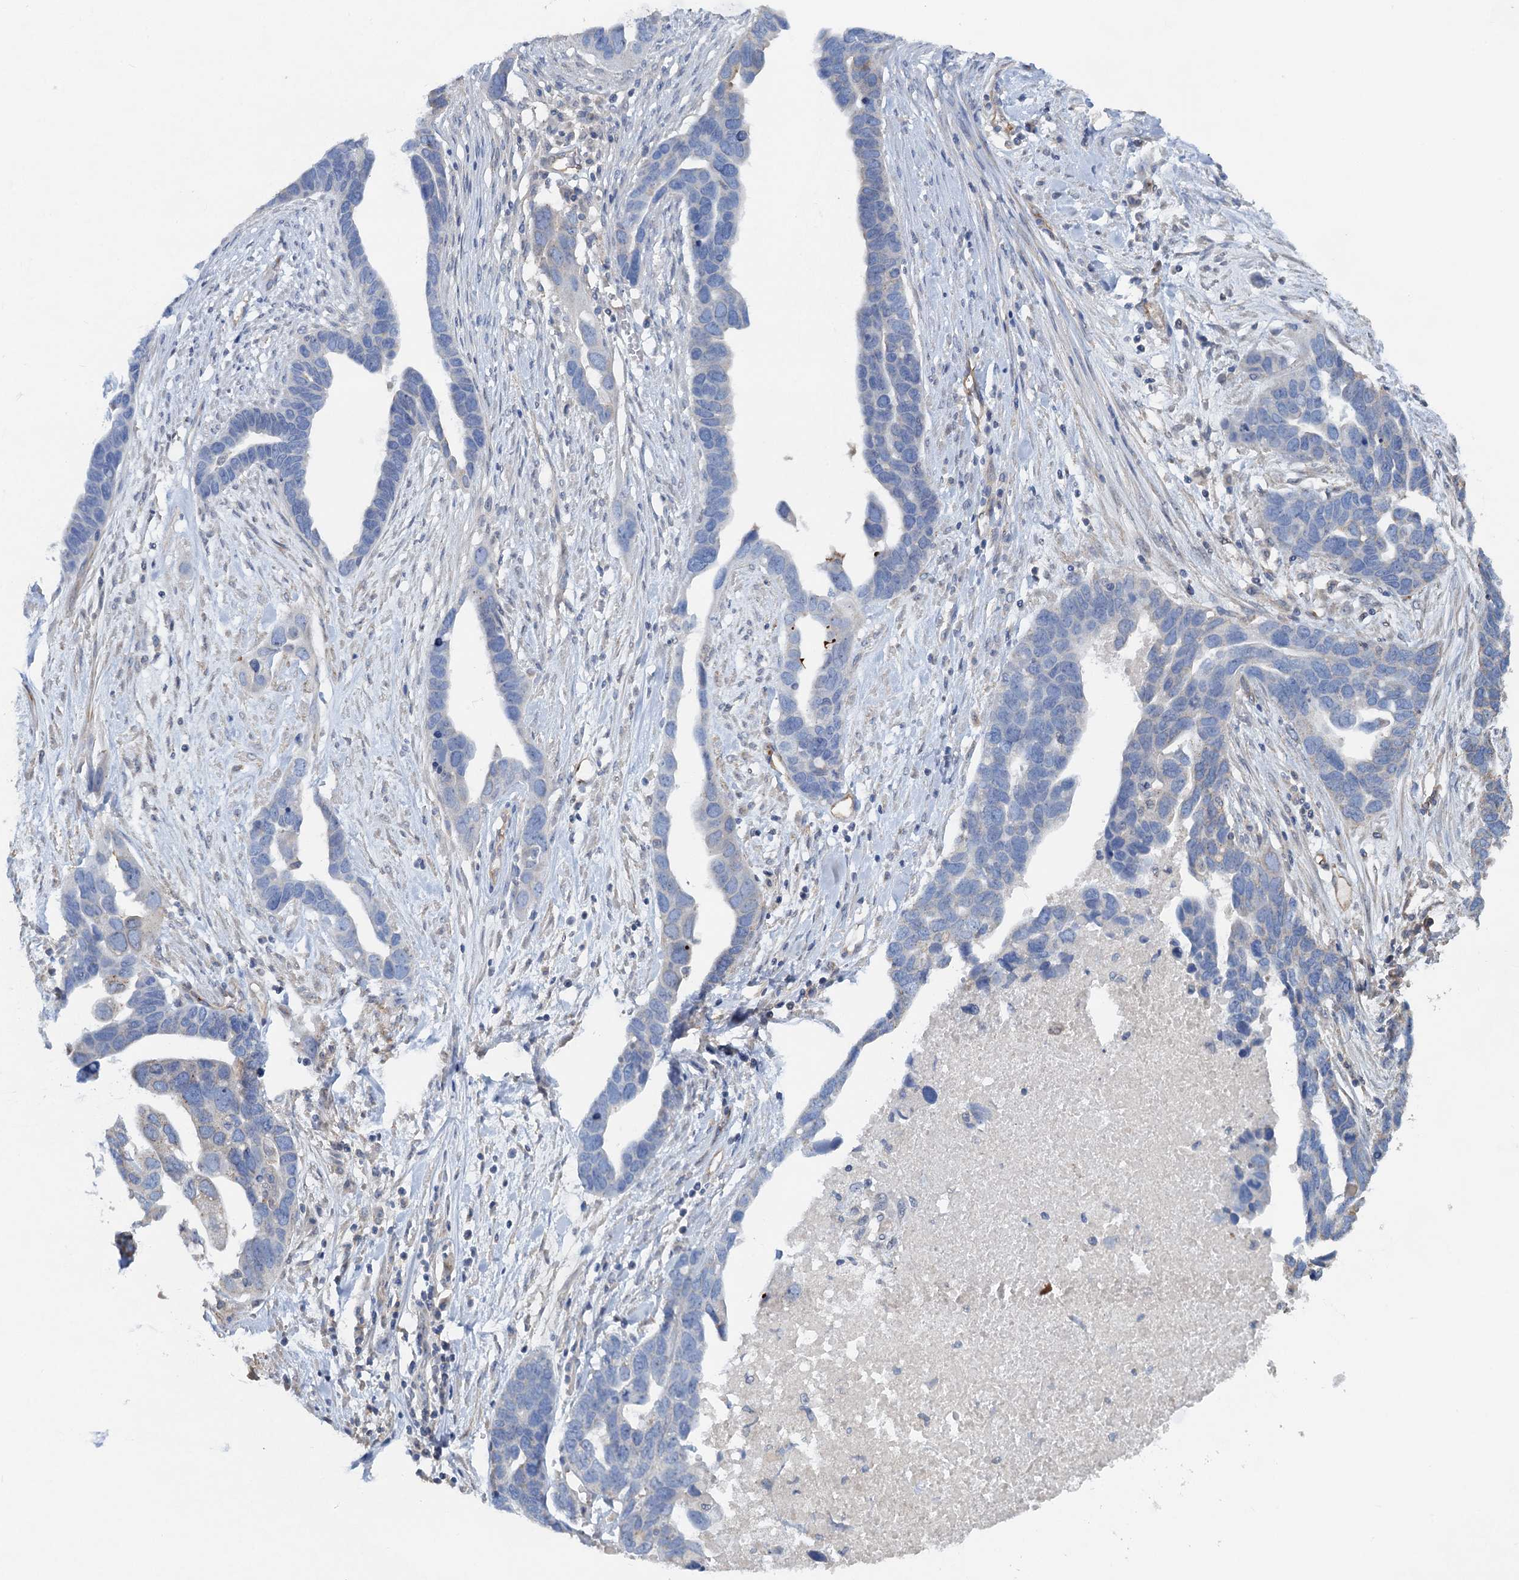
{"staining": {"intensity": "negative", "quantity": "none", "location": "none"}, "tissue": "ovarian cancer", "cell_type": "Tumor cells", "image_type": "cancer", "snomed": [{"axis": "morphology", "description": "Cystadenocarcinoma, serous, NOS"}, {"axis": "topography", "description": "Ovary"}], "caption": "High magnification brightfield microscopy of ovarian cancer stained with DAB (brown) and counterstained with hematoxylin (blue): tumor cells show no significant staining.", "gene": "PLLP", "patient": {"sex": "female", "age": 54}}